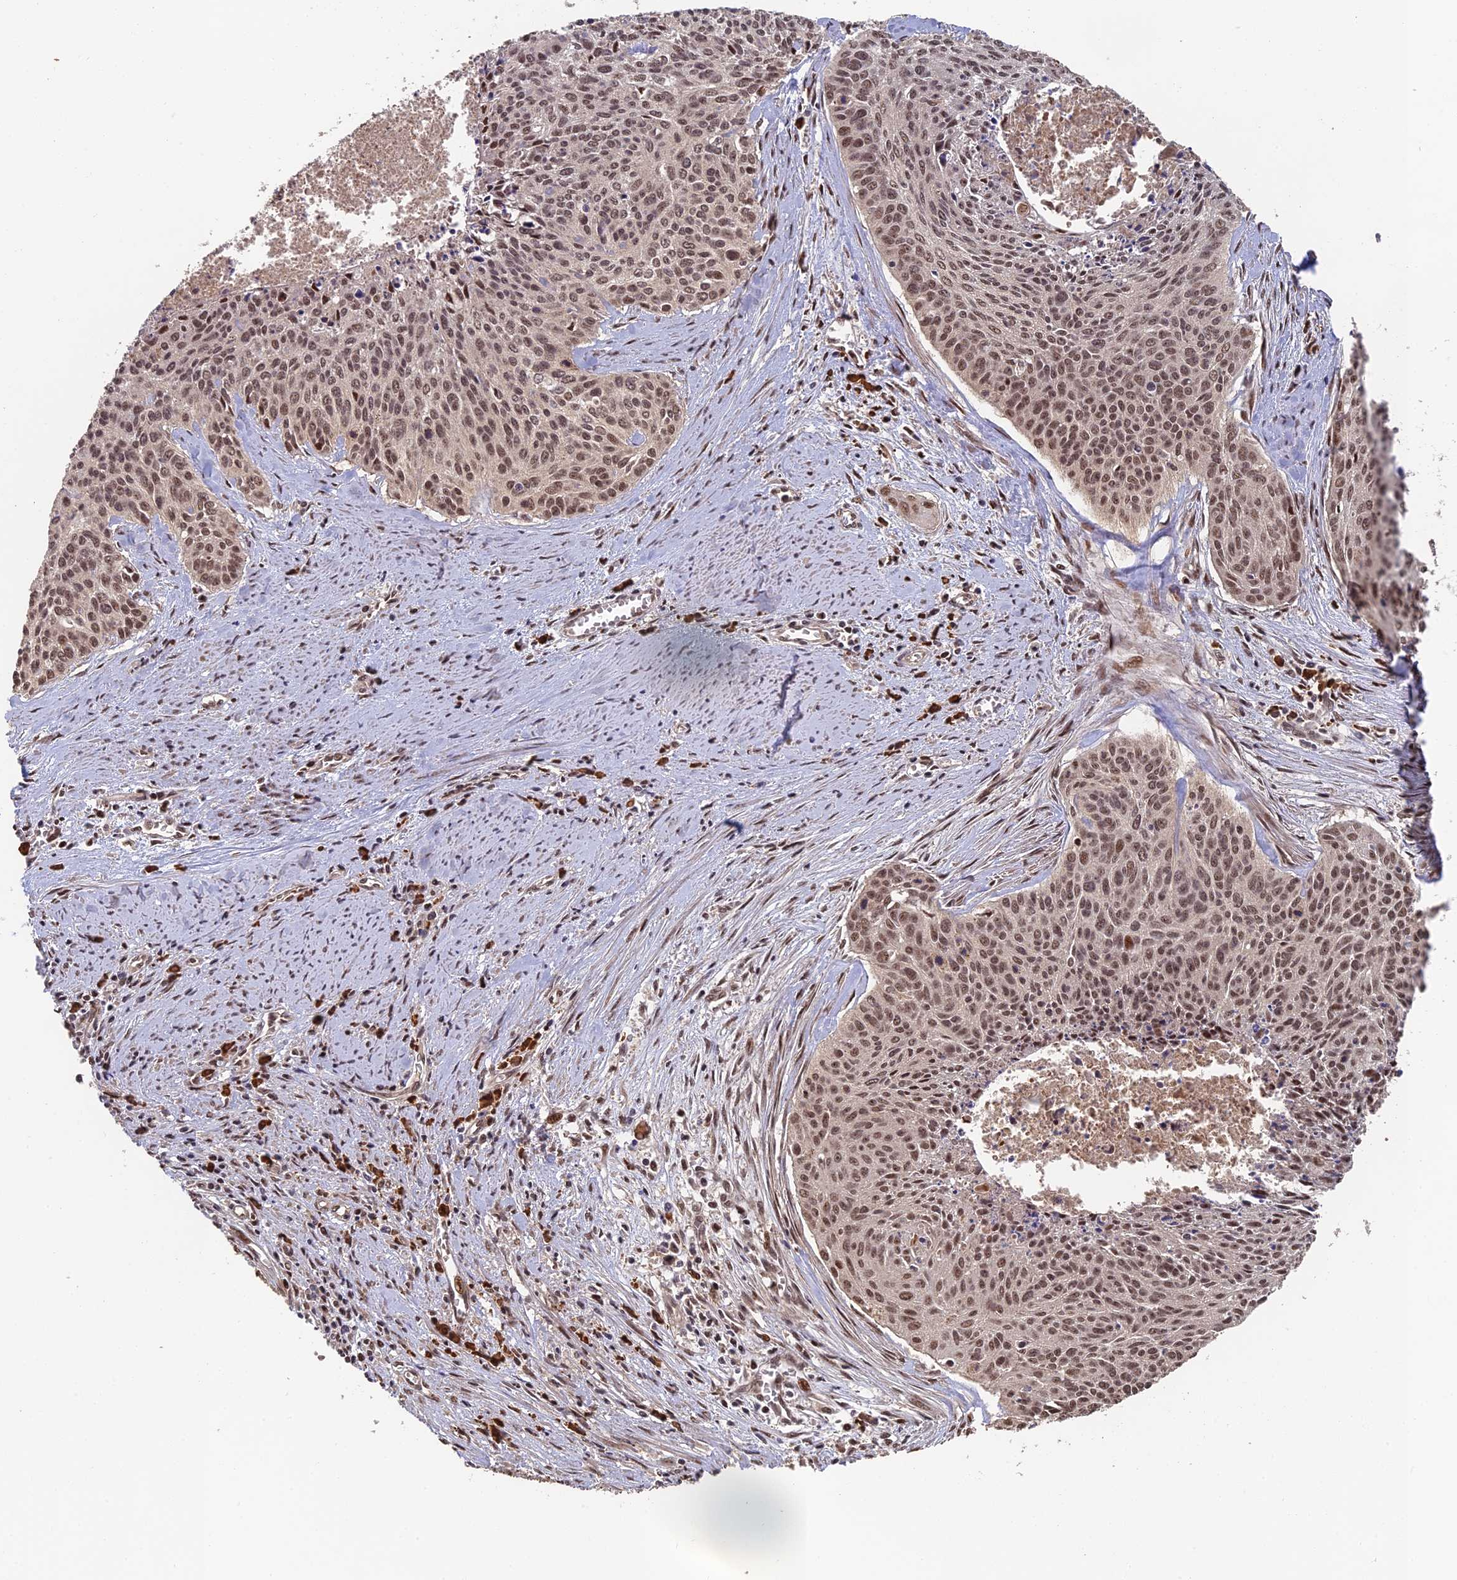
{"staining": {"intensity": "moderate", "quantity": ">75%", "location": "nuclear"}, "tissue": "cervical cancer", "cell_type": "Tumor cells", "image_type": "cancer", "snomed": [{"axis": "morphology", "description": "Squamous cell carcinoma, NOS"}, {"axis": "topography", "description": "Cervix"}], "caption": "DAB (3,3'-diaminobenzidine) immunohistochemical staining of squamous cell carcinoma (cervical) displays moderate nuclear protein positivity in about >75% of tumor cells. The staining was performed using DAB to visualize the protein expression in brown, while the nuclei were stained in blue with hematoxylin (Magnification: 20x).", "gene": "OSBPL1A", "patient": {"sex": "female", "age": 55}}